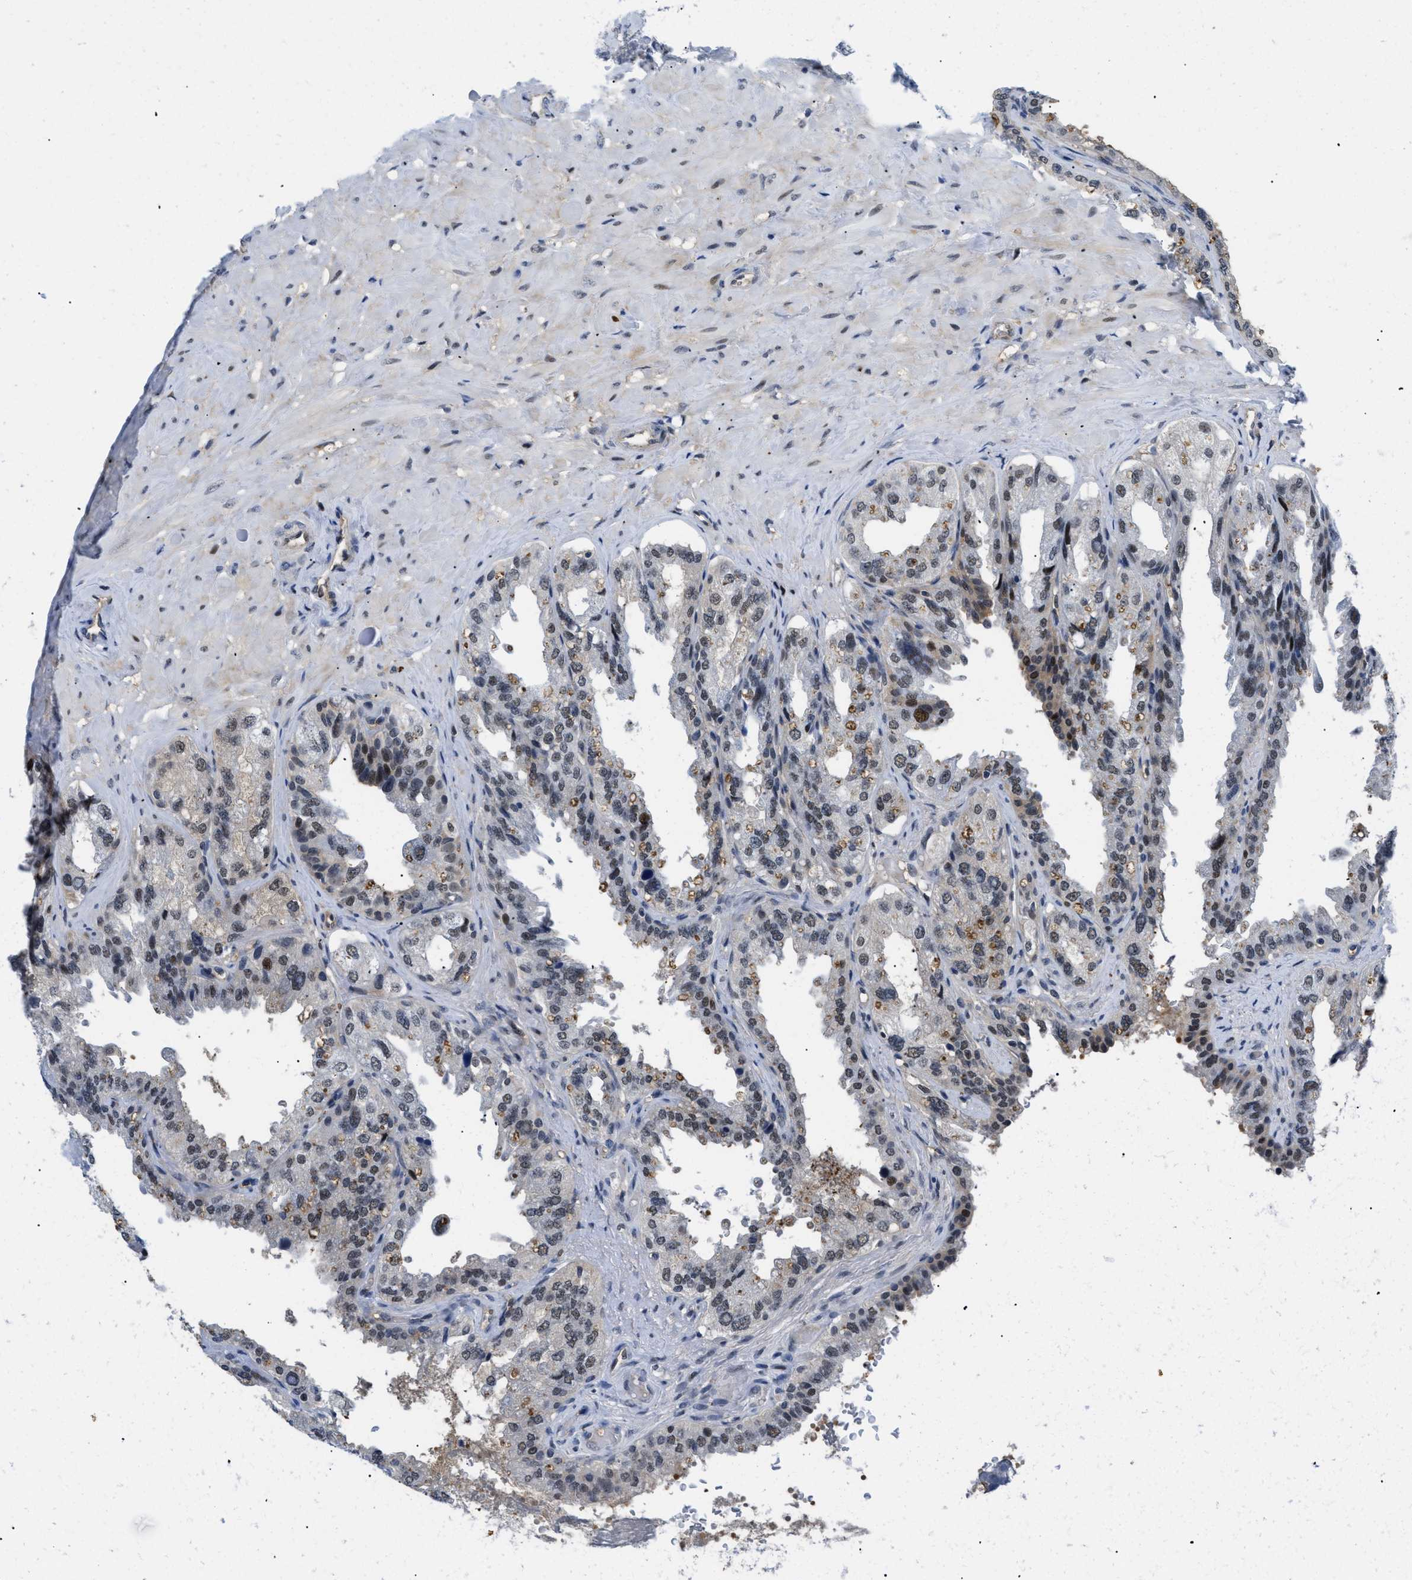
{"staining": {"intensity": "moderate", "quantity": "<25%", "location": "cytoplasmic/membranous,nuclear"}, "tissue": "seminal vesicle", "cell_type": "Glandular cells", "image_type": "normal", "snomed": [{"axis": "morphology", "description": "Normal tissue, NOS"}, {"axis": "topography", "description": "Seminal veicle"}], "caption": "Immunohistochemical staining of benign seminal vesicle shows moderate cytoplasmic/membranous,nuclear protein staining in about <25% of glandular cells. (DAB (3,3'-diaminobenzidine) IHC, brown staining for protein, blue staining for nuclei).", "gene": "SLC29A2", "patient": {"sex": "male", "age": 68}}